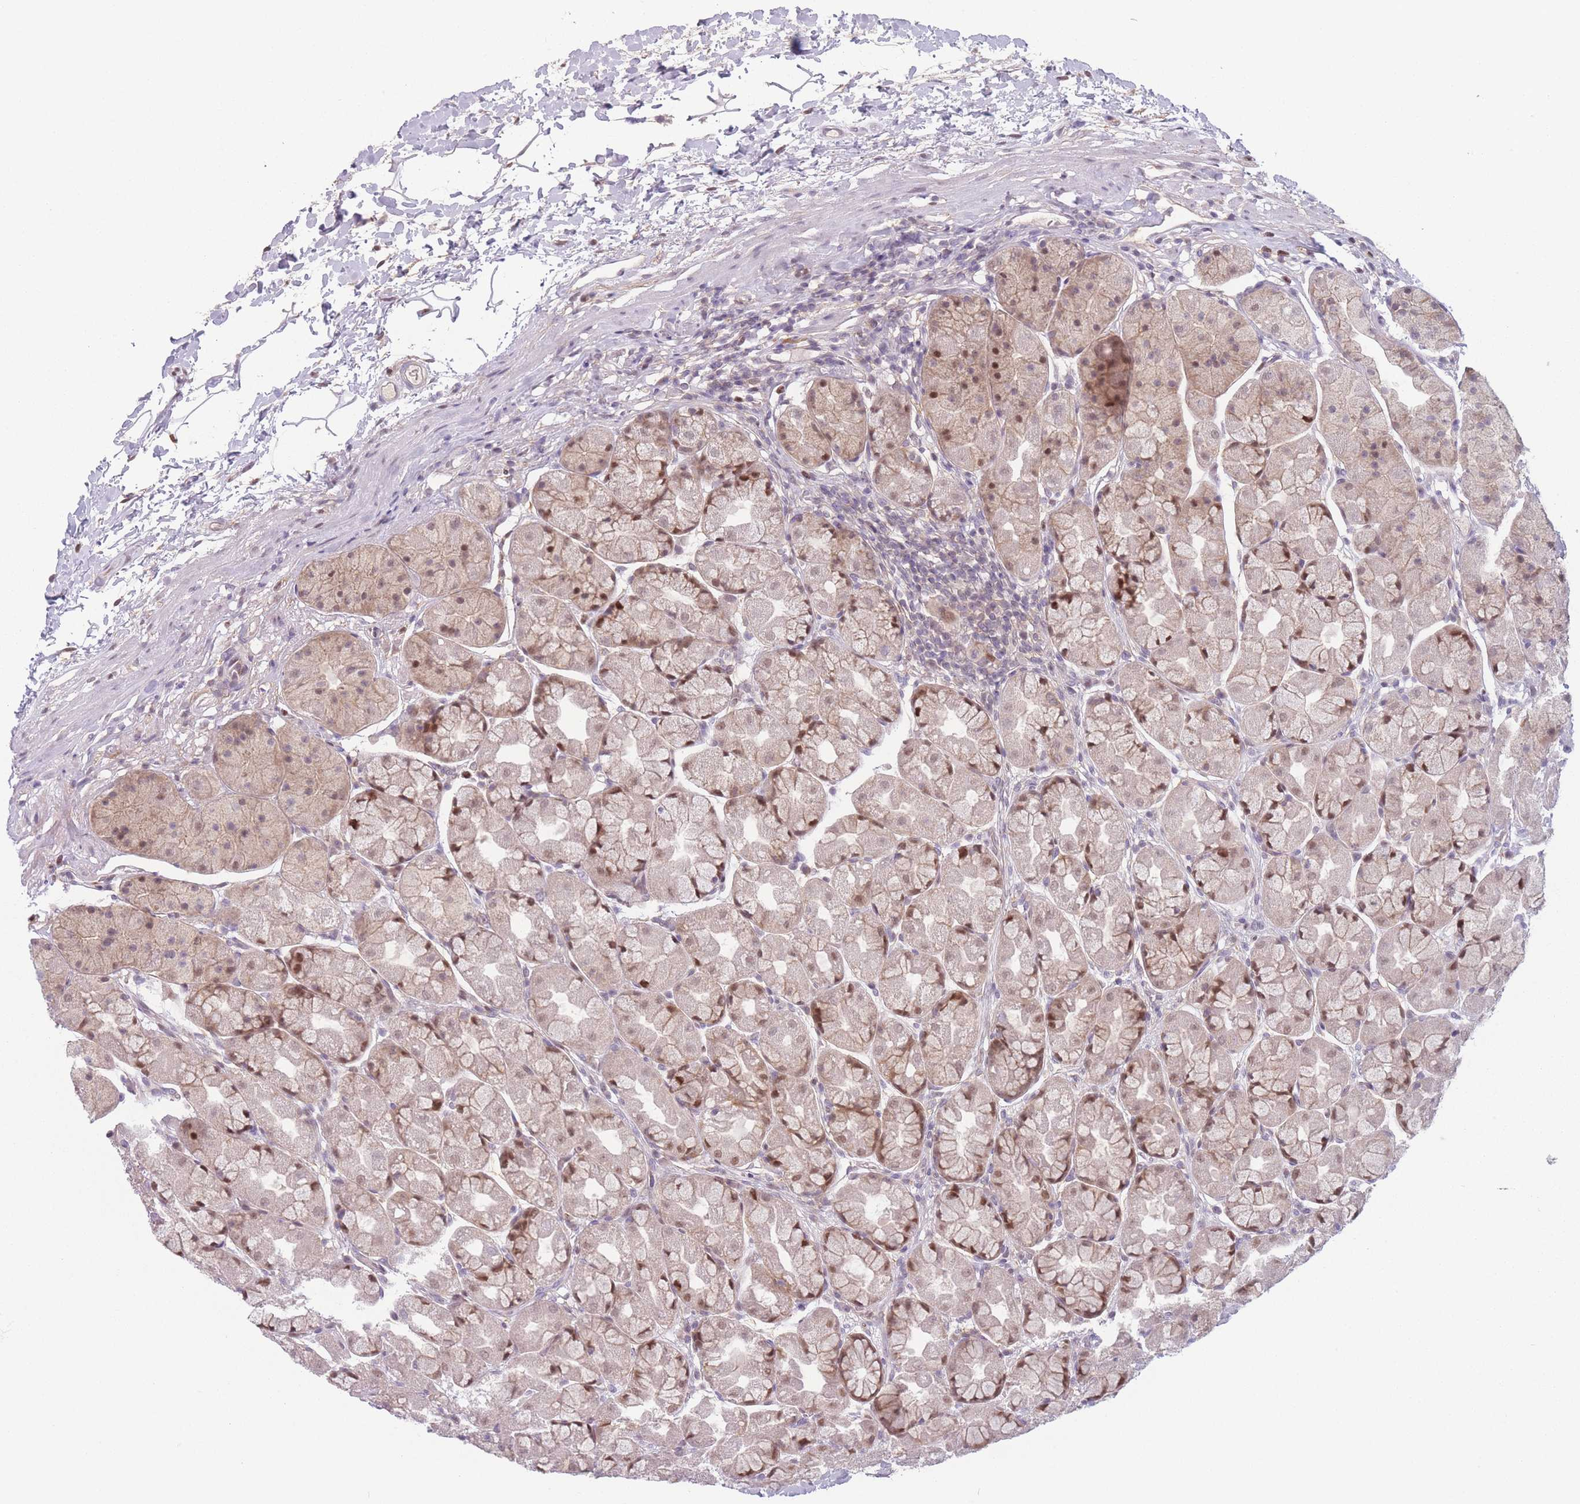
{"staining": {"intensity": "moderate", "quantity": ">75%", "location": "nuclear"}, "tissue": "stomach", "cell_type": "Glandular cells", "image_type": "normal", "snomed": [{"axis": "morphology", "description": "Normal tissue, NOS"}, {"axis": "topography", "description": "Stomach"}], "caption": "Immunohistochemistry of normal stomach exhibits medium levels of moderate nuclear positivity in about >75% of glandular cells. (DAB (3,3'-diaminobenzidine) IHC with brightfield microscopy, high magnification).", "gene": "ENSG00000267179", "patient": {"sex": "male", "age": 57}}